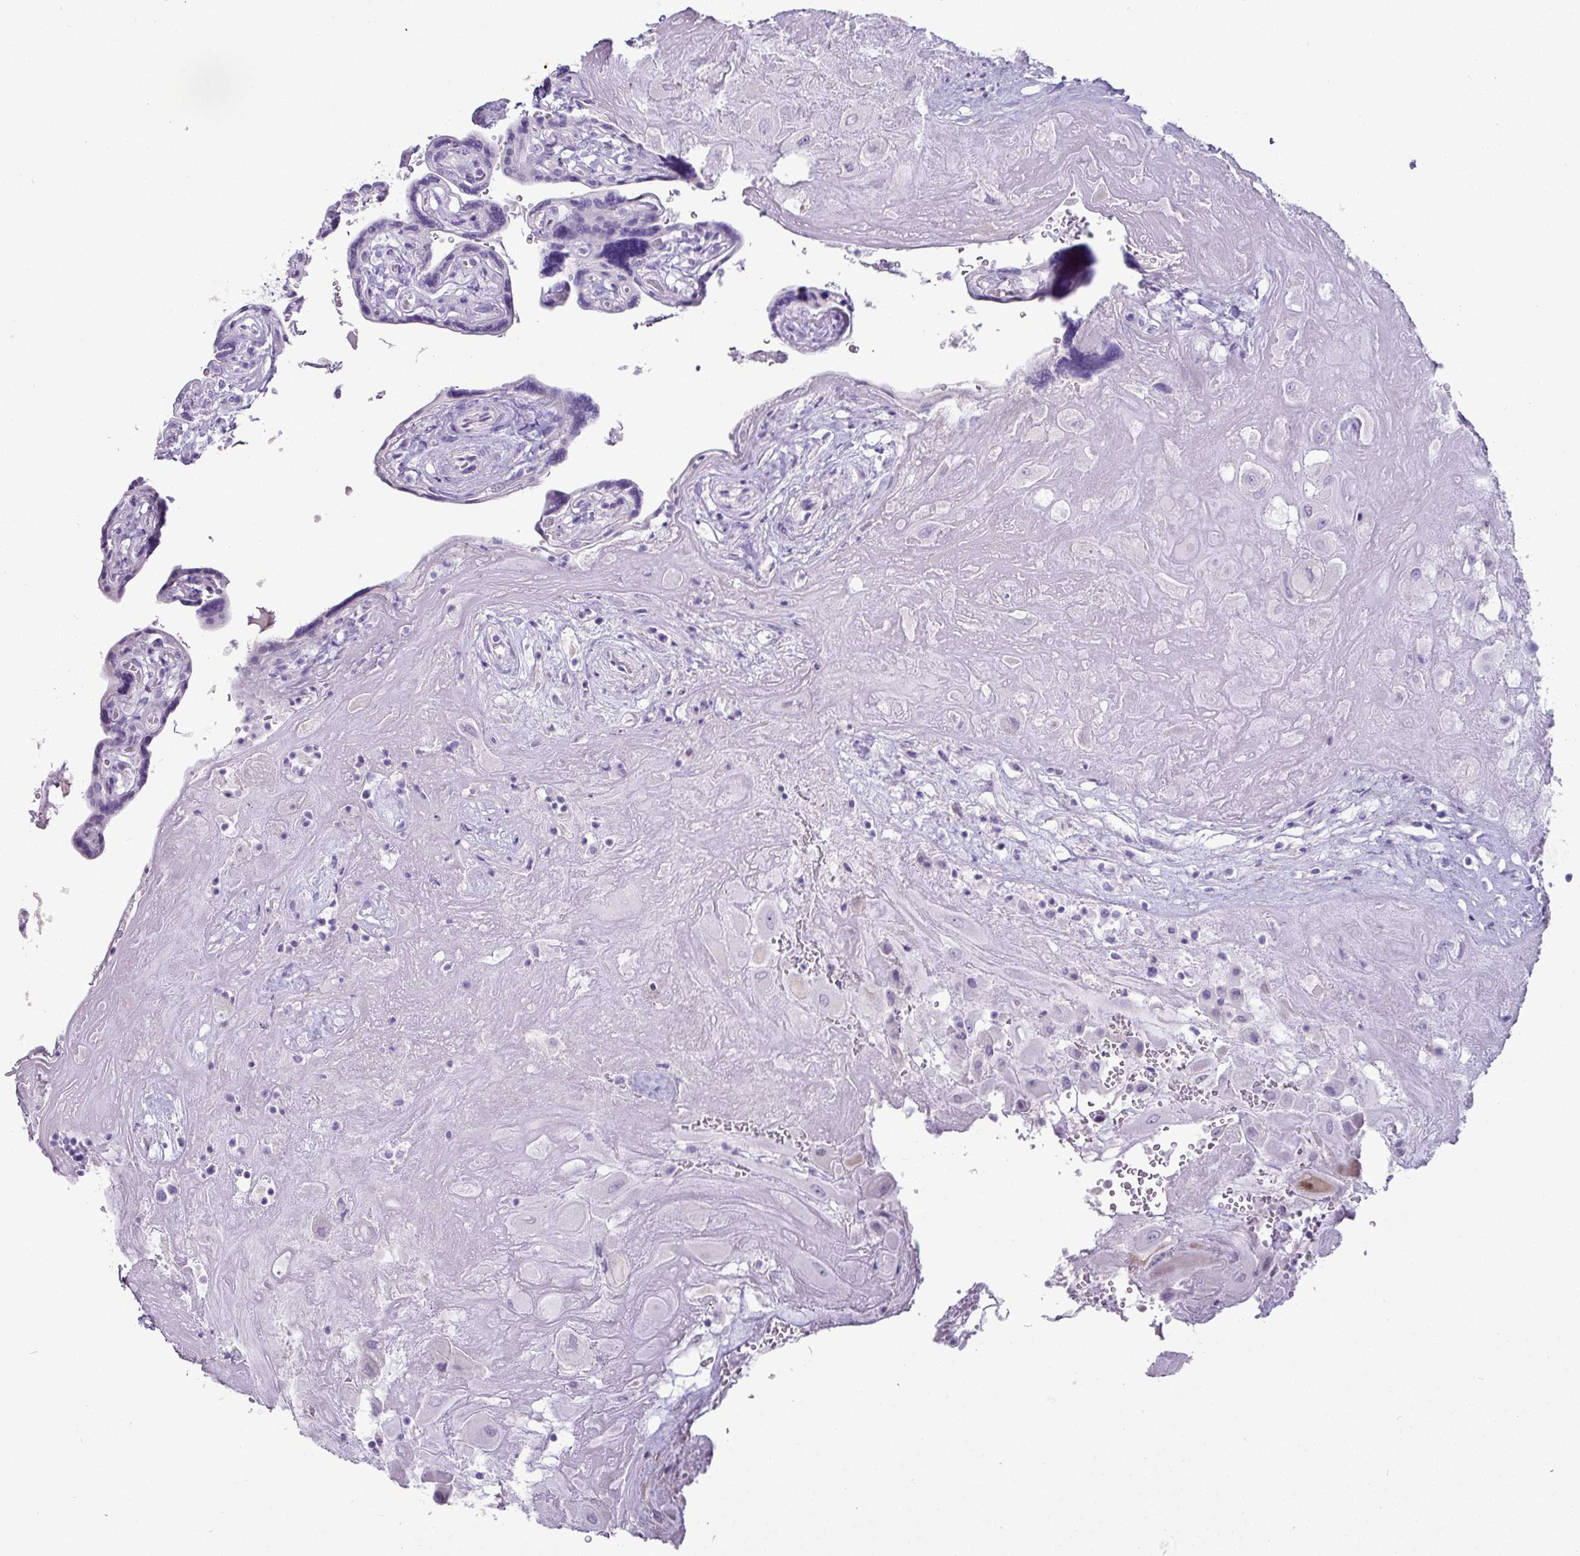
{"staining": {"intensity": "negative", "quantity": "none", "location": "none"}, "tissue": "placenta", "cell_type": "Decidual cells", "image_type": "normal", "snomed": [{"axis": "morphology", "description": "Normal tissue, NOS"}, {"axis": "topography", "description": "Placenta"}], "caption": "The photomicrograph reveals no staining of decidual cells in unremarkable placenta. (Brightfield microscopy of DAB (3,3'-diaminobenzidine) immunohistochemistry (IHC) at high magnification).", "gene": "GSTA1", "patient": {"sex": "female", "age": 32}}